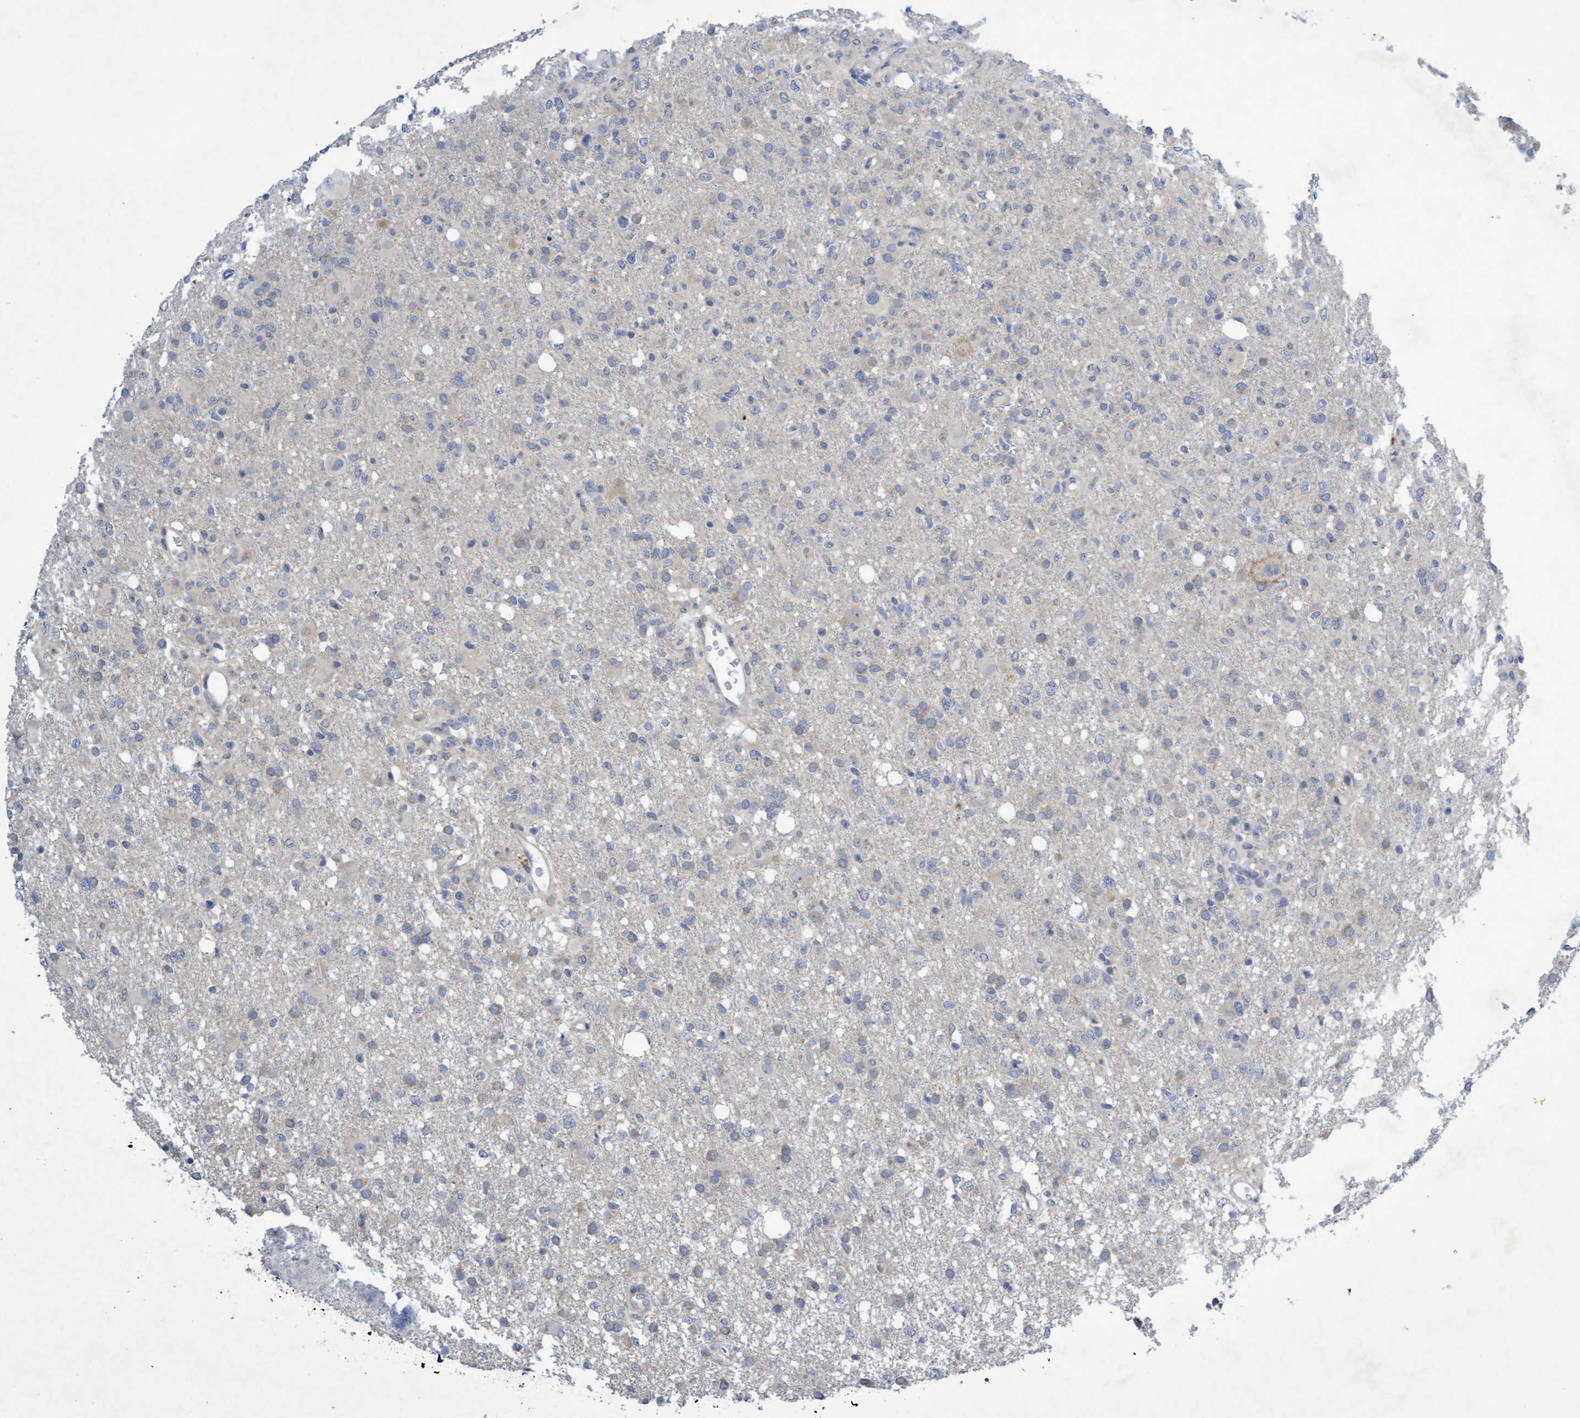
{"staining": {"intensity": "weak", "quantity": "<25%", "location": "cytoplasmic/membranous"}, "tissue": "glioma", "cell_type": "Tumor cells", "image_type": "cancer", "snomed": [{"axis": "morphology", "description": "Glioma, malignant, High grade"}, {"axis": "topography", "description": "Brain"}], "caption": "Image shows no significant protein positivity in tumor cells of malignant high-grade glioma.", "gene": "DDHD2", "patient": {"sex": "female", "age": 57}}